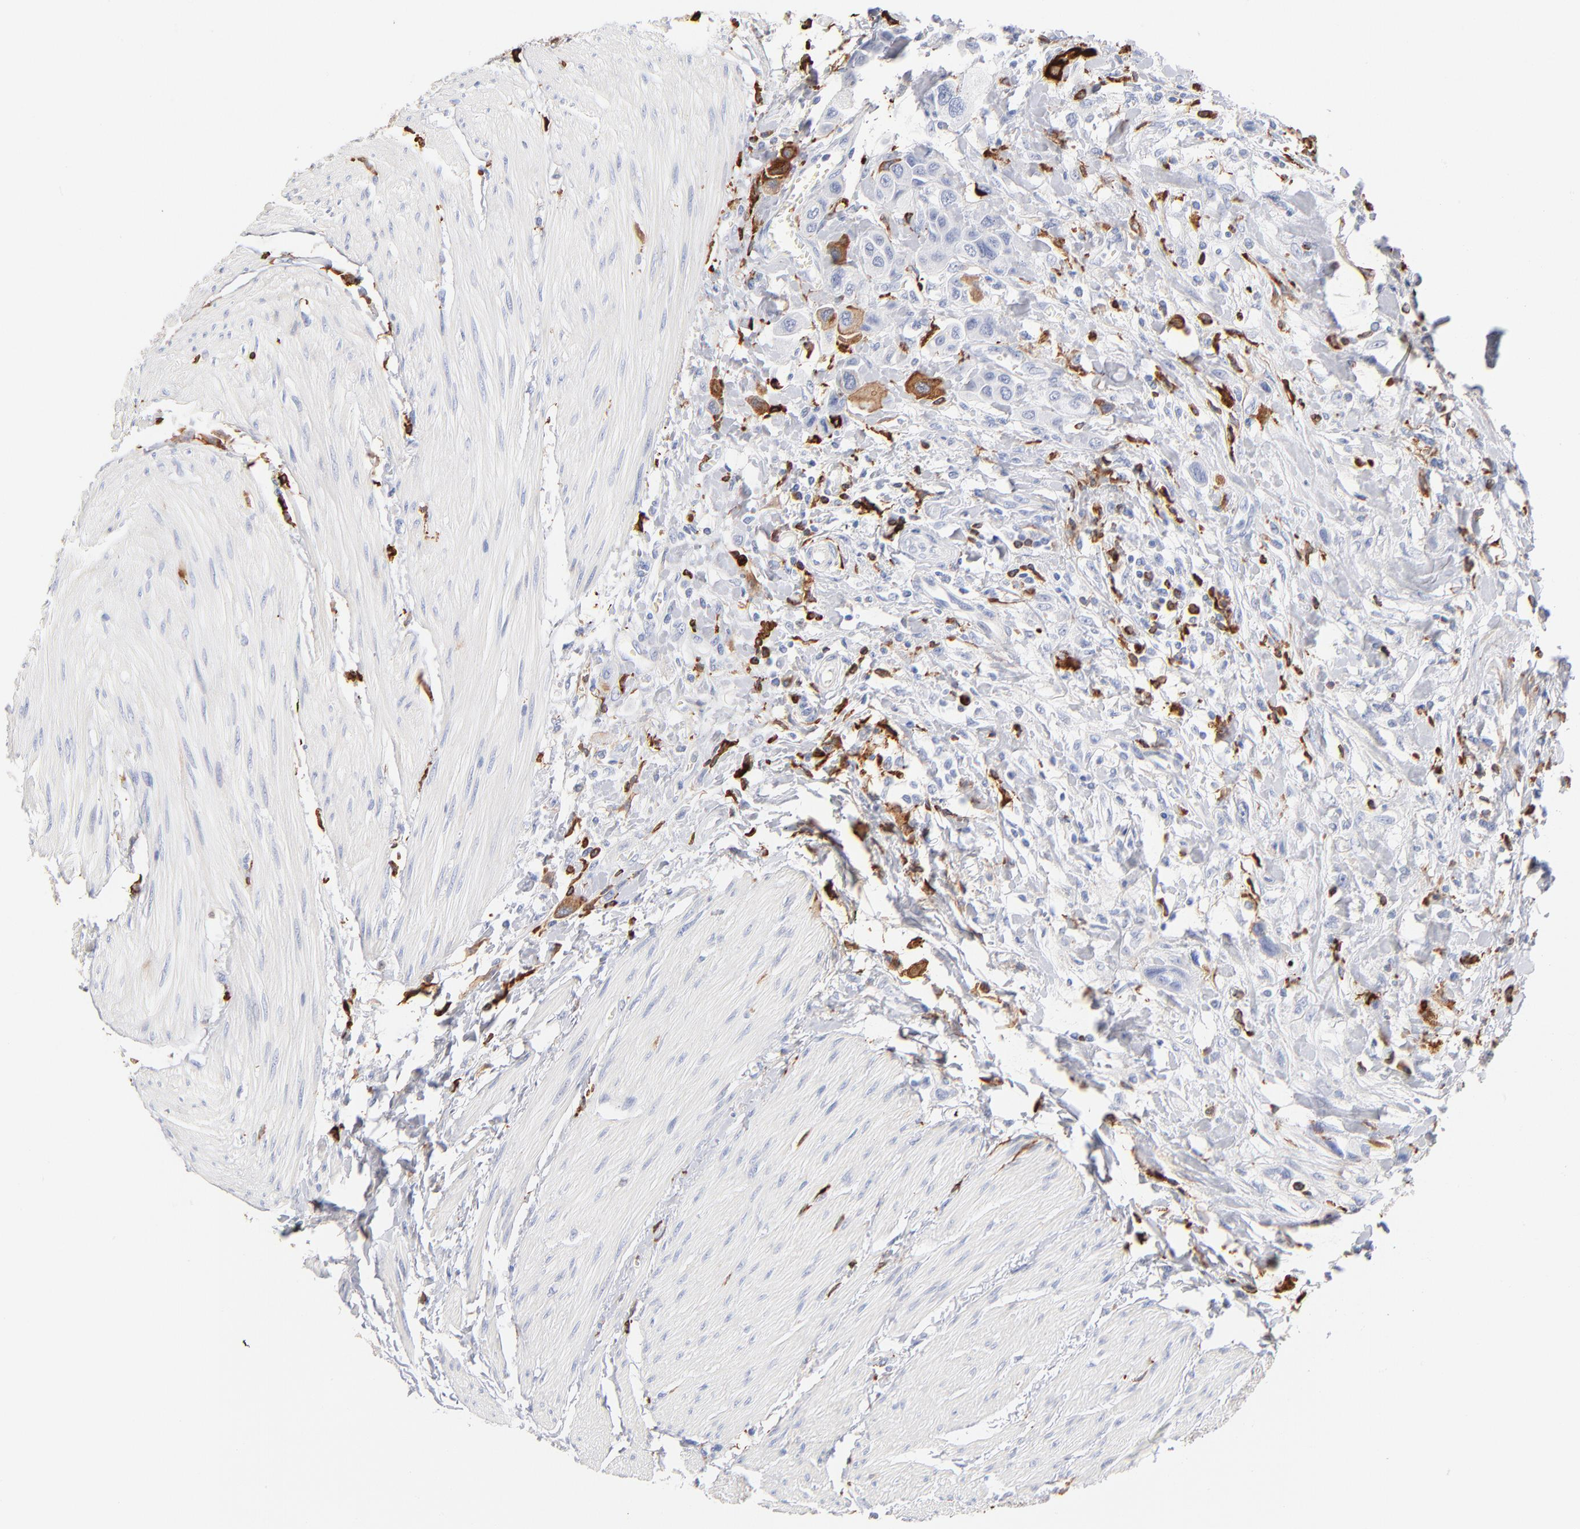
{"staining": {"intensity": "negative", "quantity": "none", "location": "none"}, "tissue": "urothelial cancer", "cell_type": "Tumor cells", "image_type": "cancer", "snomed": [{"axis": "morphology", "description": "Urothelial carcinoma, High grade"}, {"axis": "topography", "description": "Urinary bladder"}], "caption": "IHC histopathology image of neoplastic tissue: urothelial cancer stained with DAB exhibits no significant protein positivity in tumor cells.", "gene": "APOH", "patient": {"sex": "male", "age": 50}}